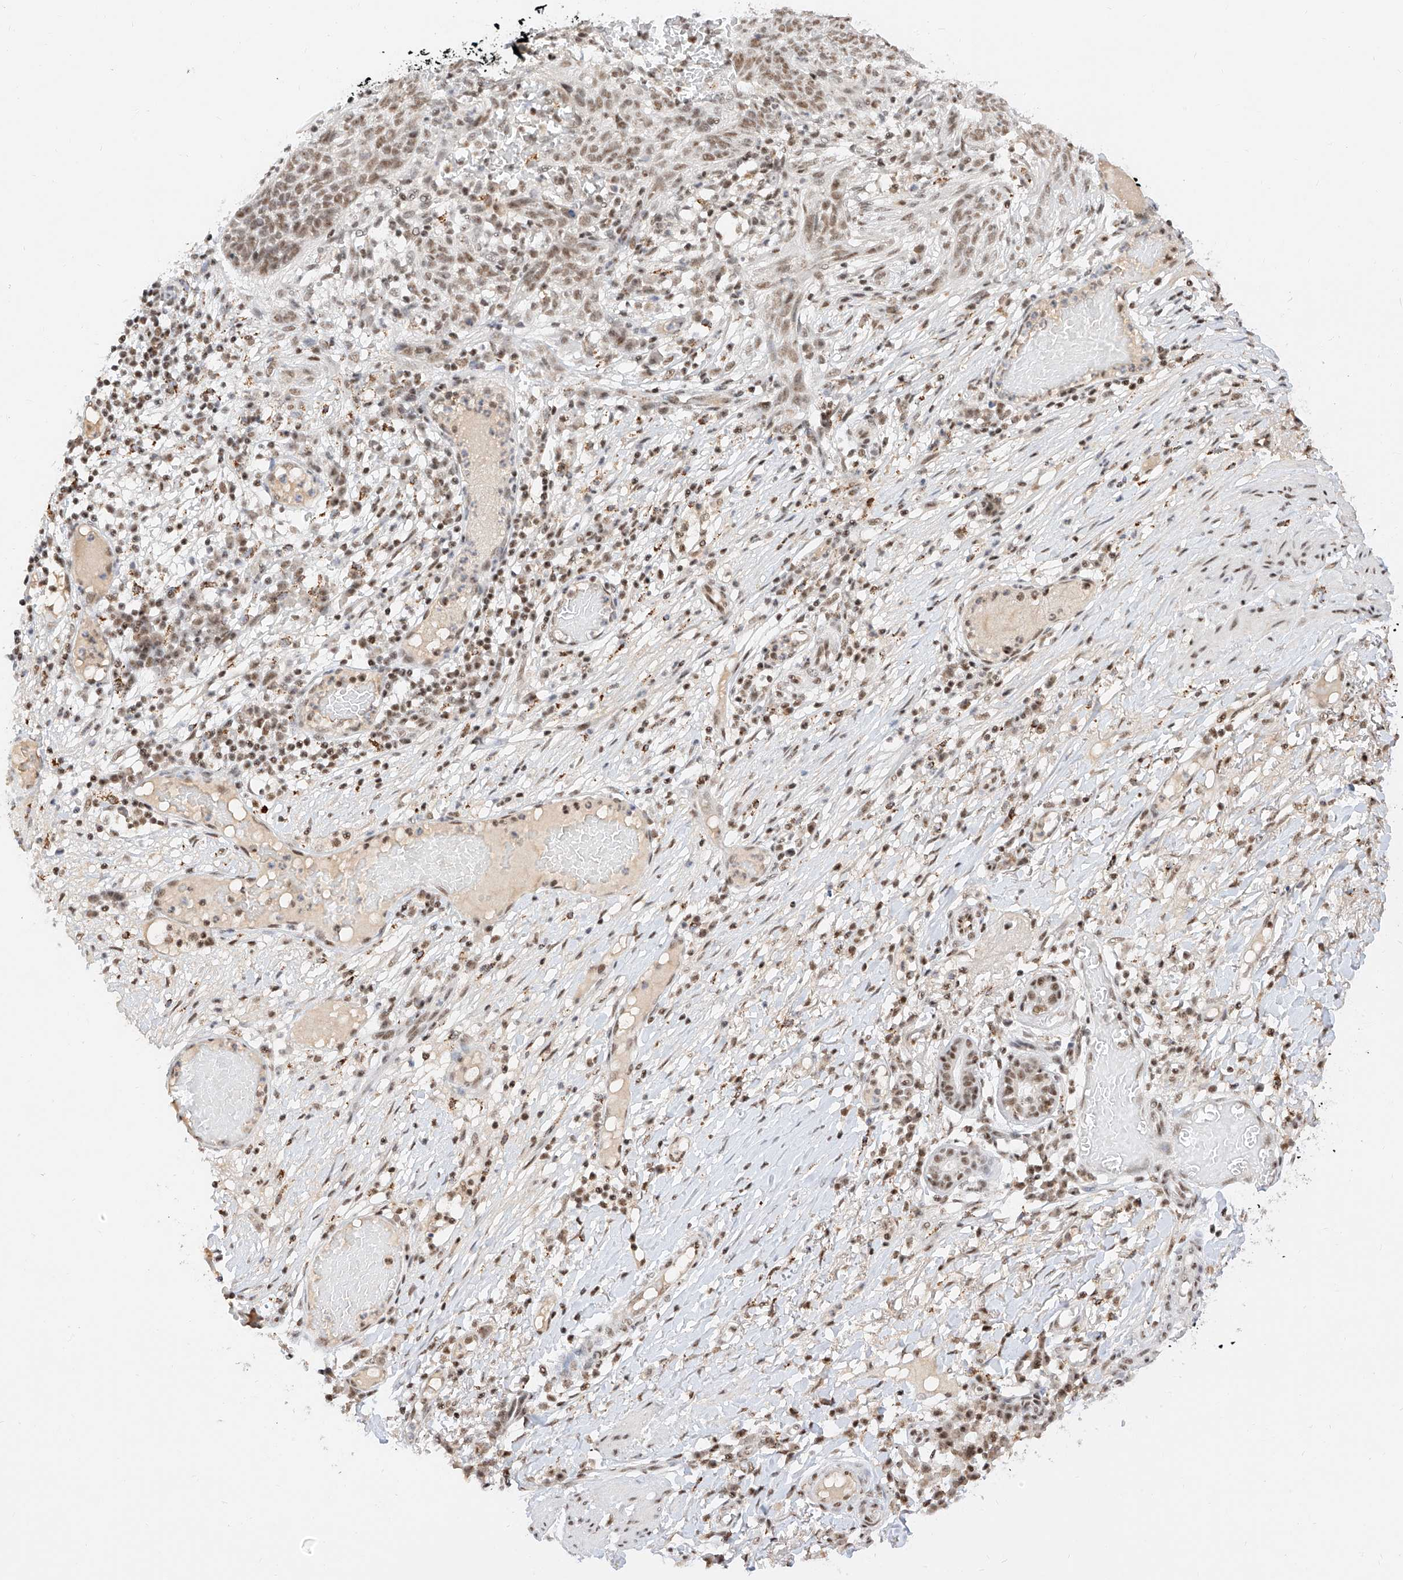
{"staining": {"intensity": "moderate", "quantity": ">75%", "location": "nuclear"}, "tissue": "skin cancer", "cell_type": "Tumor cells", "image_type": "cancer", "snomed": [{"axis": "morphology", "description": "Normal tissue, NOS"}, {"axis": "morphology", "description": "Basal cell carcinoma"}, {"axis": "topography", "description": "Skin"}], "caption": "Immunohistochemistry photomicrograph of neoplastic tissue: basal cell carcinoma (skin) stained using IHC displays medium levels of moderate protein expression localized specifically in the nuclear of tumor cells, appearing as a nuclear brown color.", "gene": "NRF1", "patient": {"sex": "male", "age": 64}}